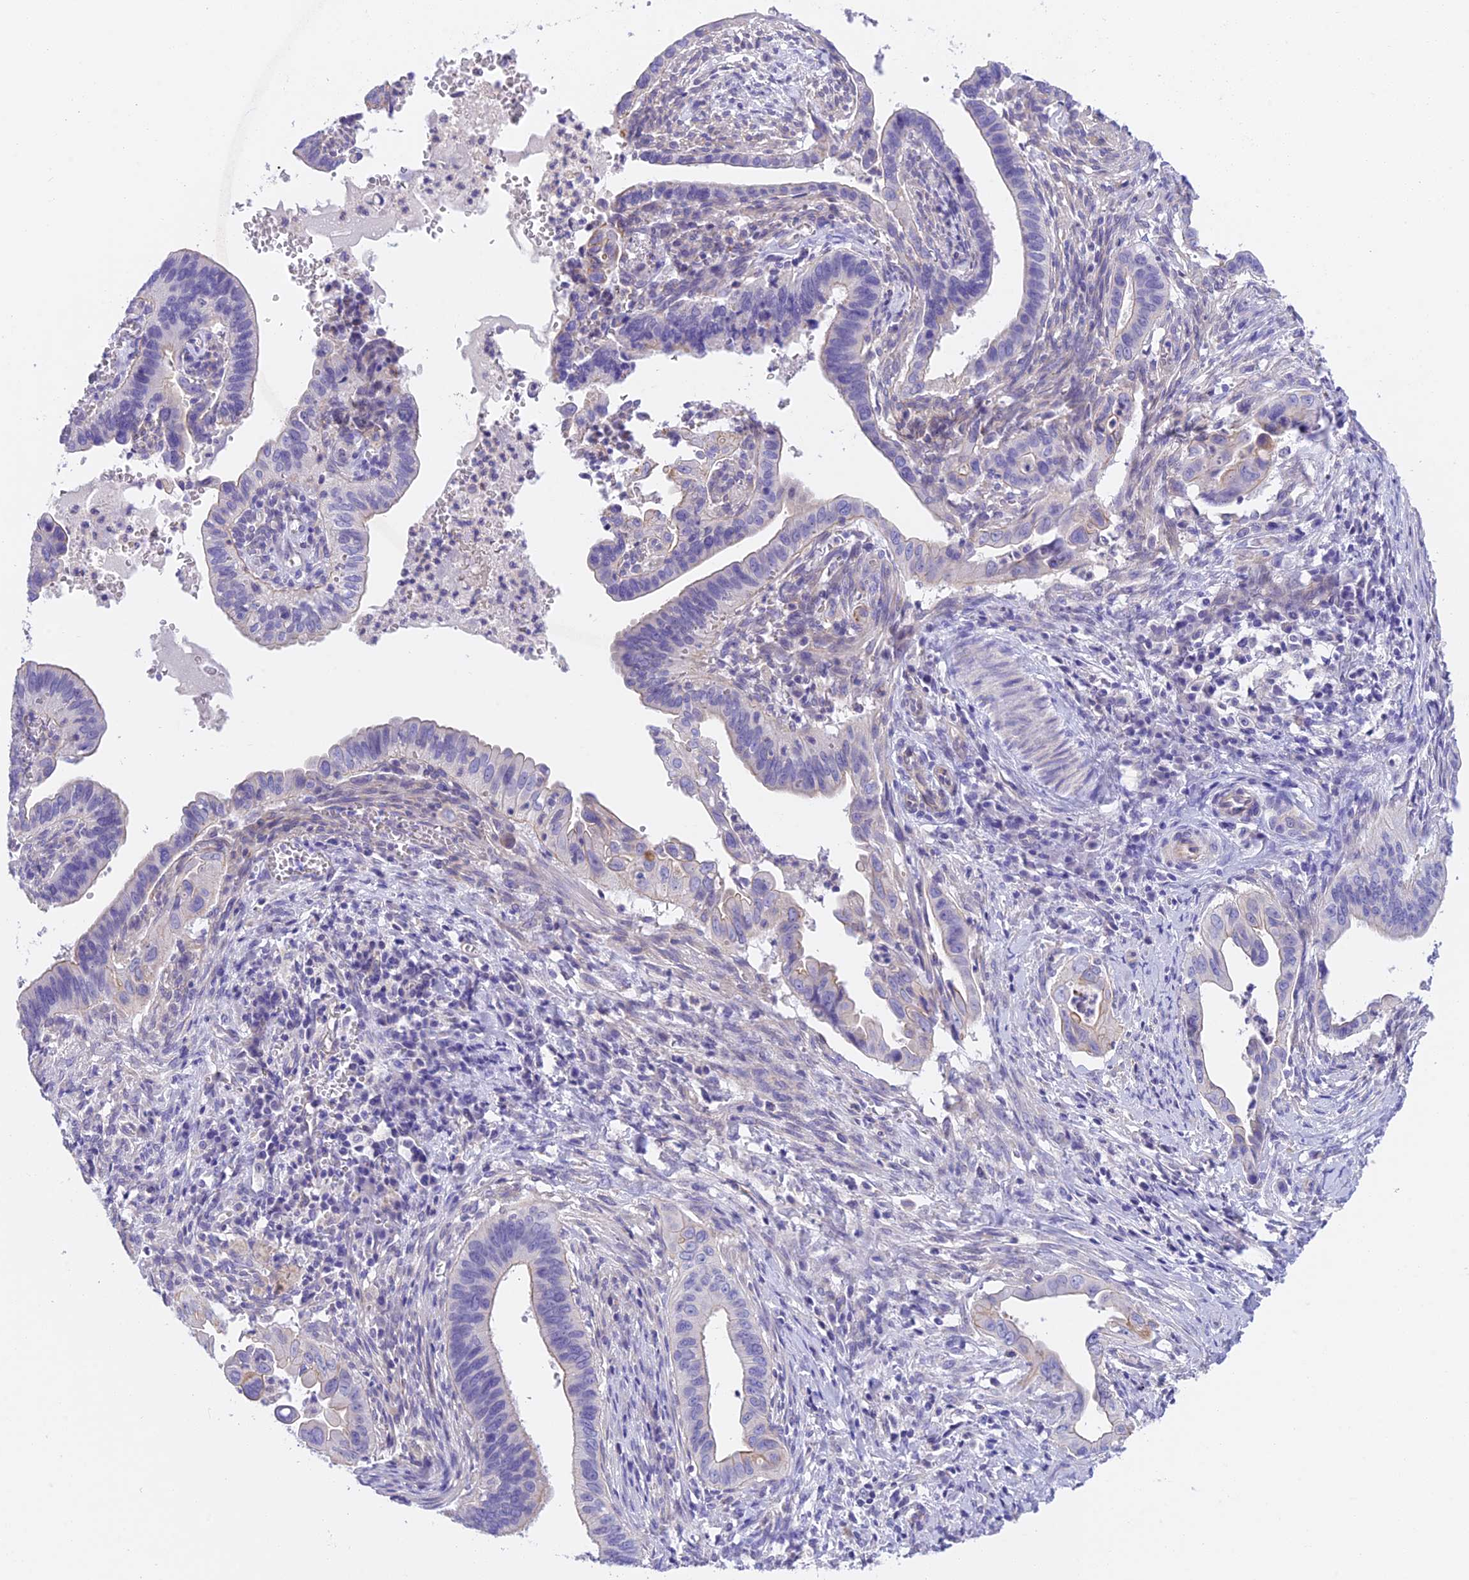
{"staining": {"intensity": "weak", "quantity": "25%-75%", "location": "cytoplasmic/membranous"}, "tissue": "cervical cancer", "cell_type": "Tumor cells", "image_type": "cancer", "snomed": [{"axis": "morphology", "description": "Adenocarcinoma, NOS"}, {"axis": "topography", "description": "Cervix"}], "caption": "DAB immunohistochemical staining of cervical adenocarcinoma displays weak cytoplasmic/membranous protein staining in approximately 25%-75% of tumor cells. The staining was performed using DAB, with brown indicating positive protein expression. Nuclei are stained blue with hematoxylin.", "gene": "C17orf67", "patient": {"sex": "female", "age": 42}}